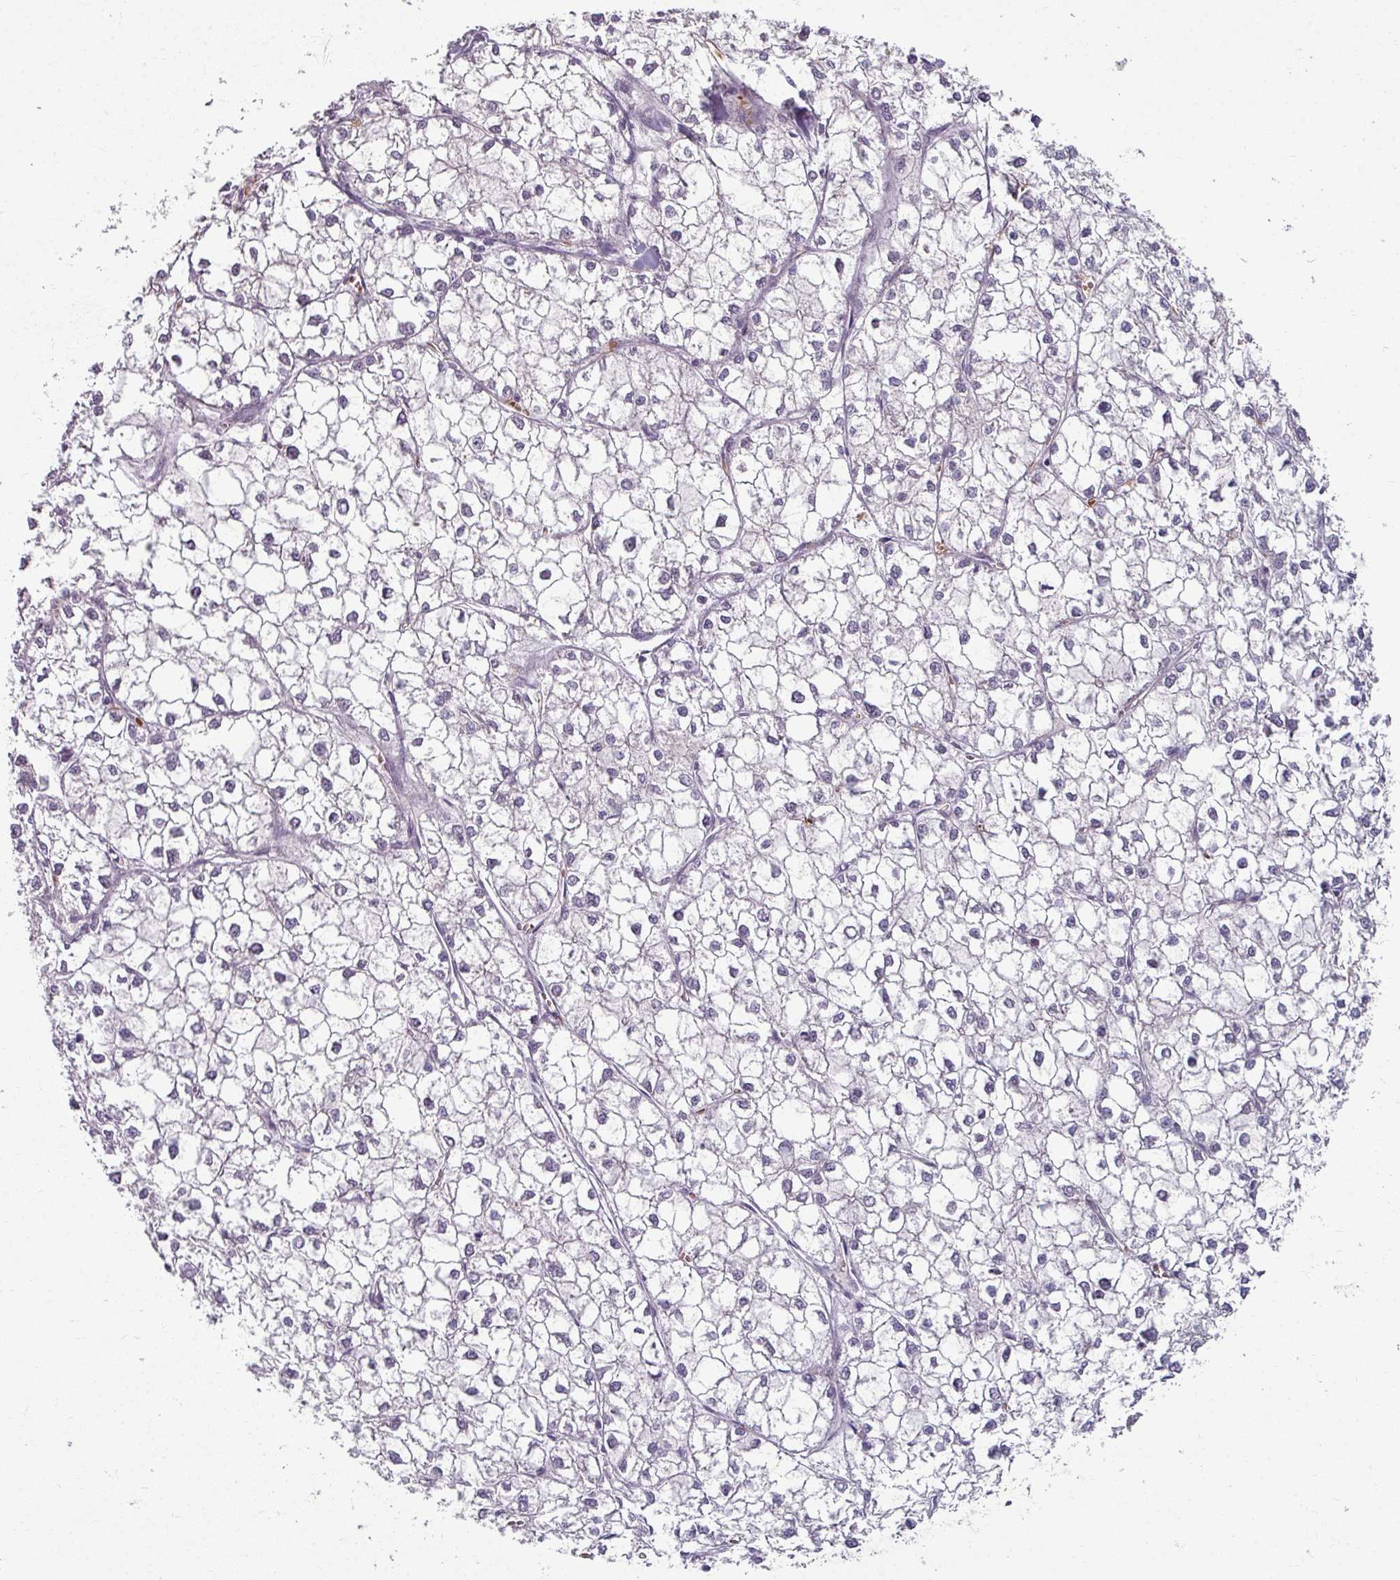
{"staining": {"intensity": "negative", "quantity": "none", "location": "none"}, "tissue": "liver cancer", "cell_type": "Tumor cells", "image_type": "cancer", "snomed": [{"axis": "morphology", "description": "Carcinoma, Hepatocellular, NOS"}, {"axis": "topography", "description": "Liver"}], "caption": "High power microscopy photomicrograph of an IHC histopathology image of liver cancer, revealing no significant staining in tumor cells. The staining is performed using DAB brown chromogen with nuclei counter-stained in using hematoxylin.", "gene": "KMT5C", "patient": {"sex": "female", "age": 43}}